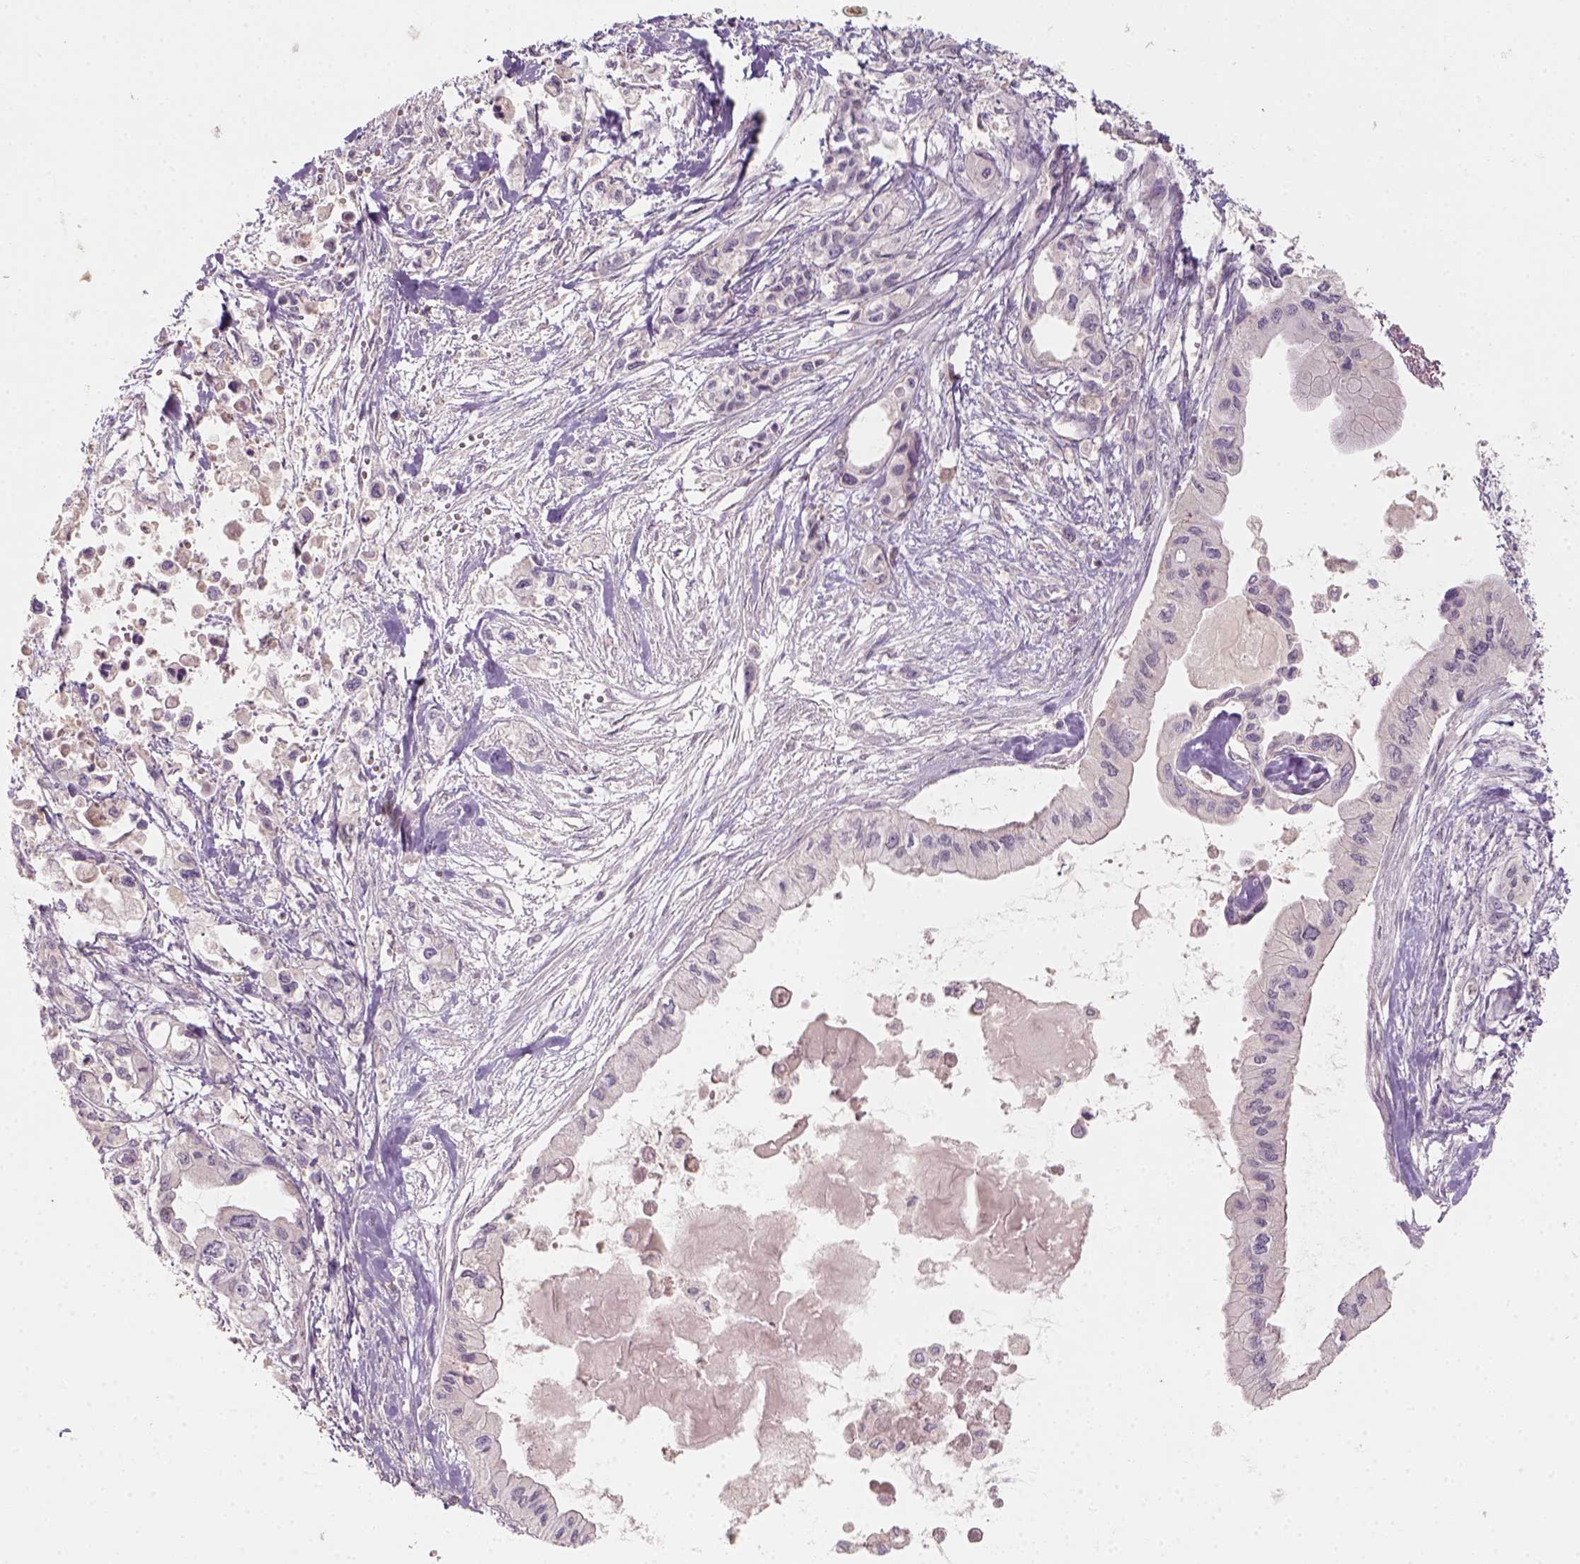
{"staining": {"intensity": "negative", "quantity": "none", "location": "none"}, "tissue": "pancreatic cancer", "cell_type": "Tumor cells", "image_type": "cancer", "snomed": [{"axis": "morphology", "description": "Adenocarcinoma, NOS"}, {"axis": "topography", "description": "Pancreas"}], "caption": "This image is of adenocarcinoma (pancreatic) stained with IHC to label a protein in brown with the nuclei are counter-stained blue. There is no staining in tumor cells.", "gene": "AQP9", "patient": {"sex": "female", "age": 61}}